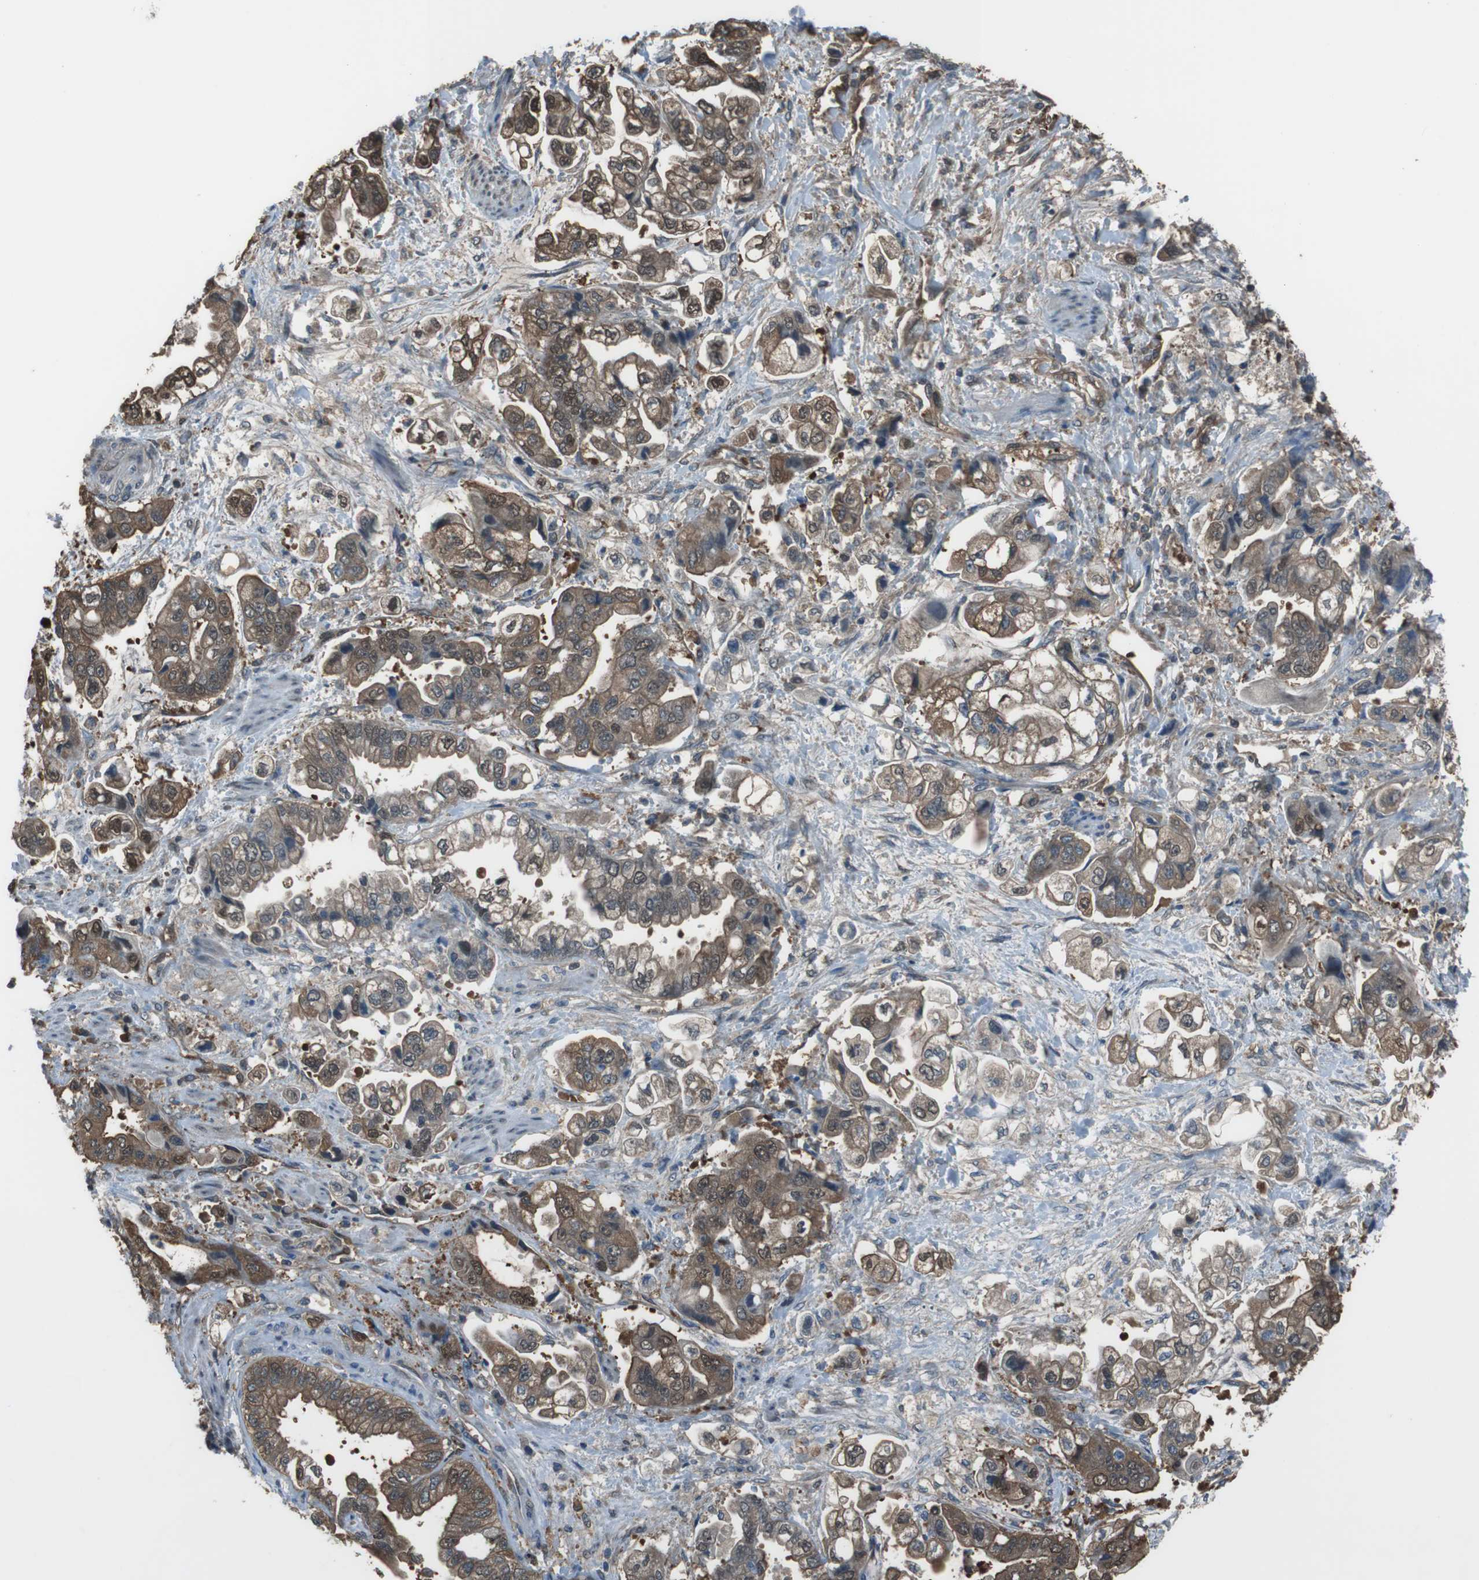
{"staining": {"intensity": "moderate", "quantity": ">75%", "location": "cytoplasmic/membranous,nuclear"}, "tissue": "stomach cancer", "cell_type": "Tumor cells", "image_type": "cancer", "snomed": [{"axis": "morphology", "description": "Normal tissue, NOS"}, {"axis": "morphology", "description": "Adenocarcinoma, NOS"}, {"axis": "topography", "description": "Stomach"}], "caption": "This is an image of IHC staining of stomach cancer (adenocarcinoma), which shows moderate positivity in the cytoplasmic/membranous and nuclear of tumor cells.", "gene": "TWSG1", "patient": {"sex": "male", "age": 62}}